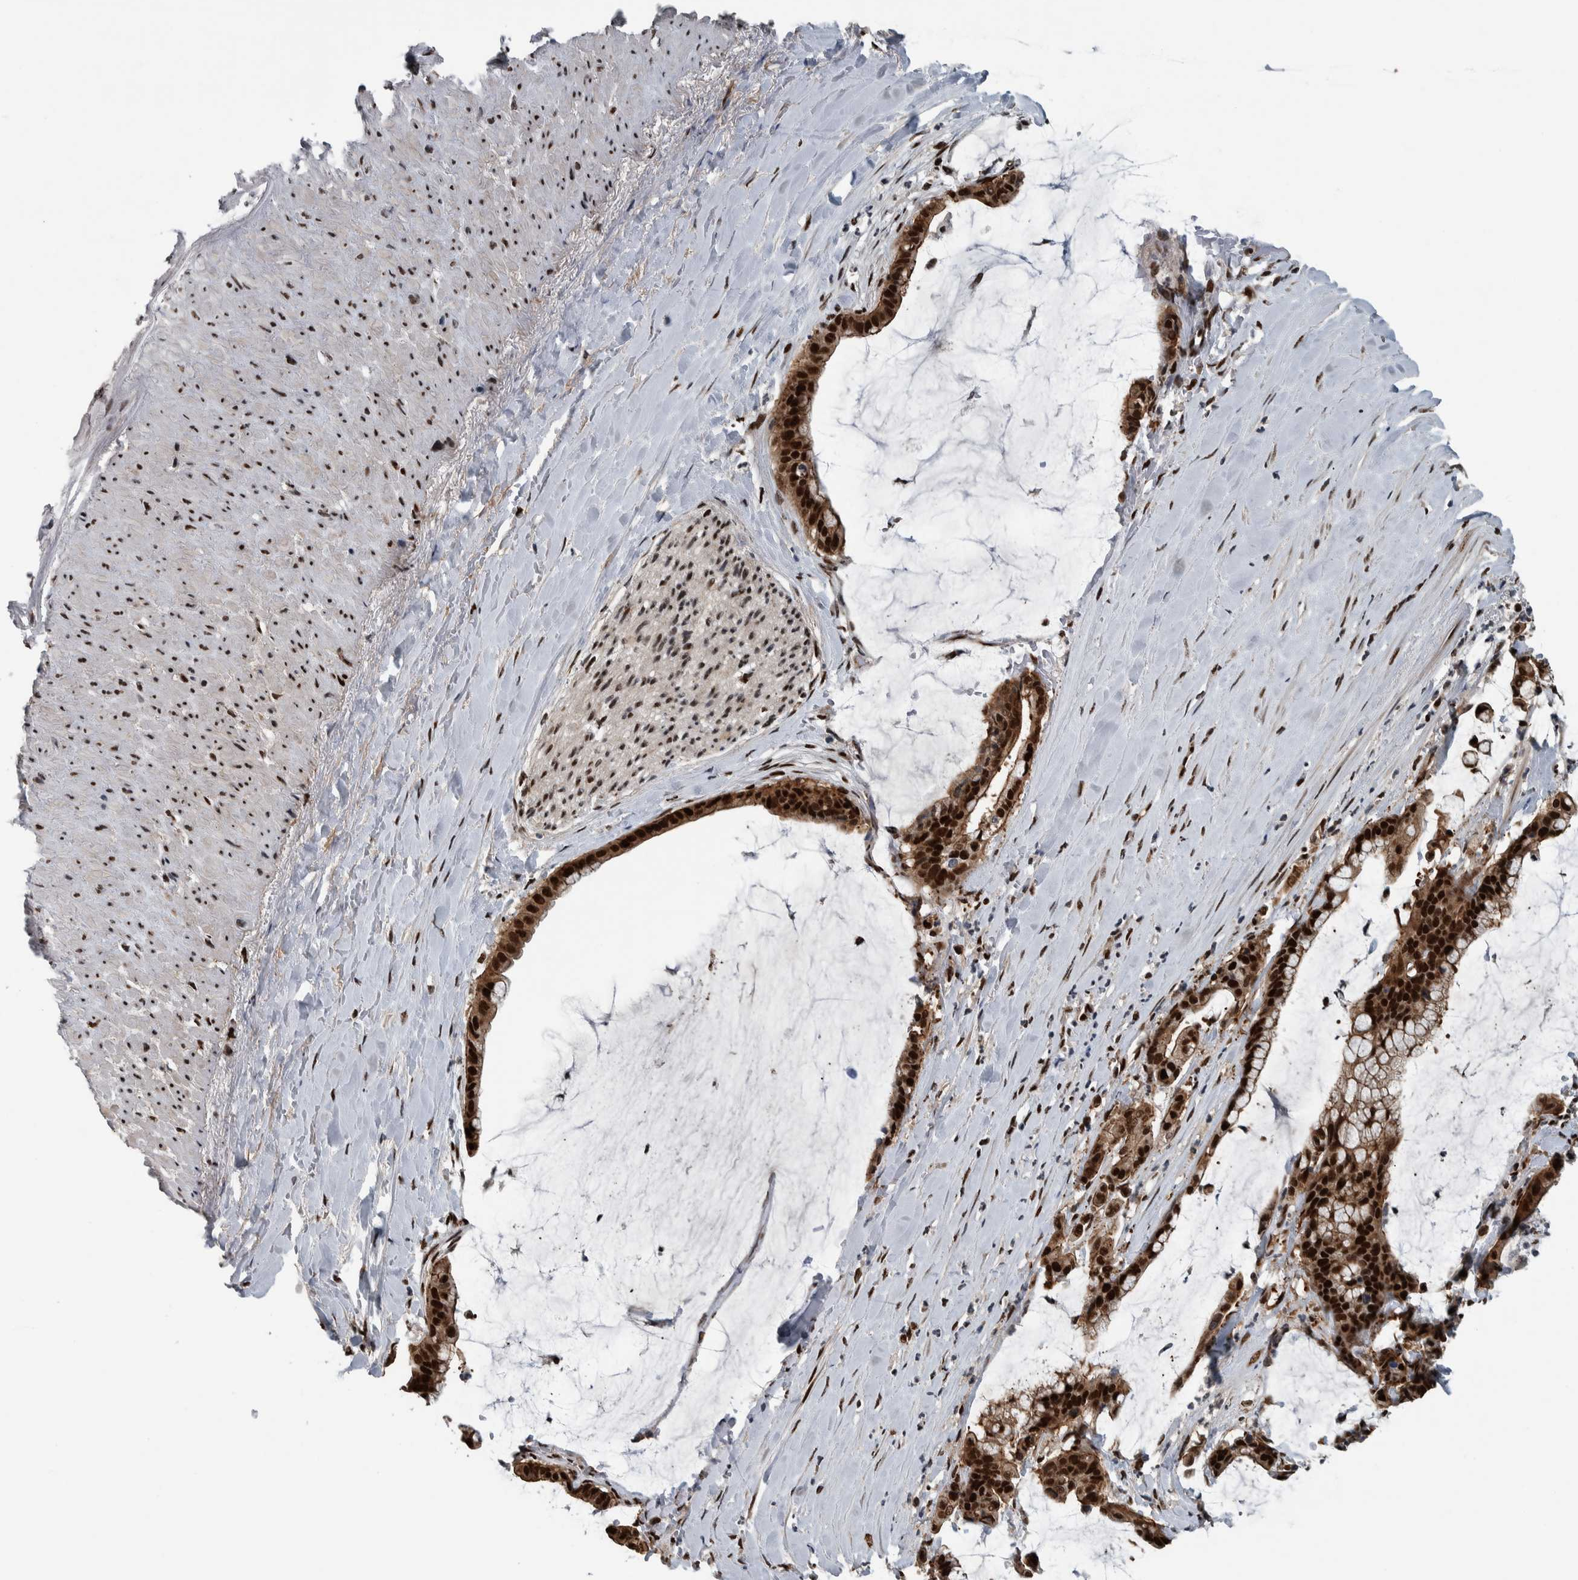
{"staining": {"intensity": "strong", "quantity": ">75%", "location": "cytoplasmic/membranous,nuclear"}, "tissue": "pancreatic cancer", "cell_type": "Tumor cells", "image_type": "cancer", "snomed": [{"axis": "morphology", "description": "Adenocarcinoma, NOS"}, {"axis": "topography", "description": "Pancreas"}], "caption": "This is an image of immunohistochemistry staining of pancreatic adenocarcinoma, which shows strong positivity in the cytoplasmic/membranous and nuclear of tumor cells.", "gene": "FAM135B", "patient": {"sex": "male", "age": 41}}